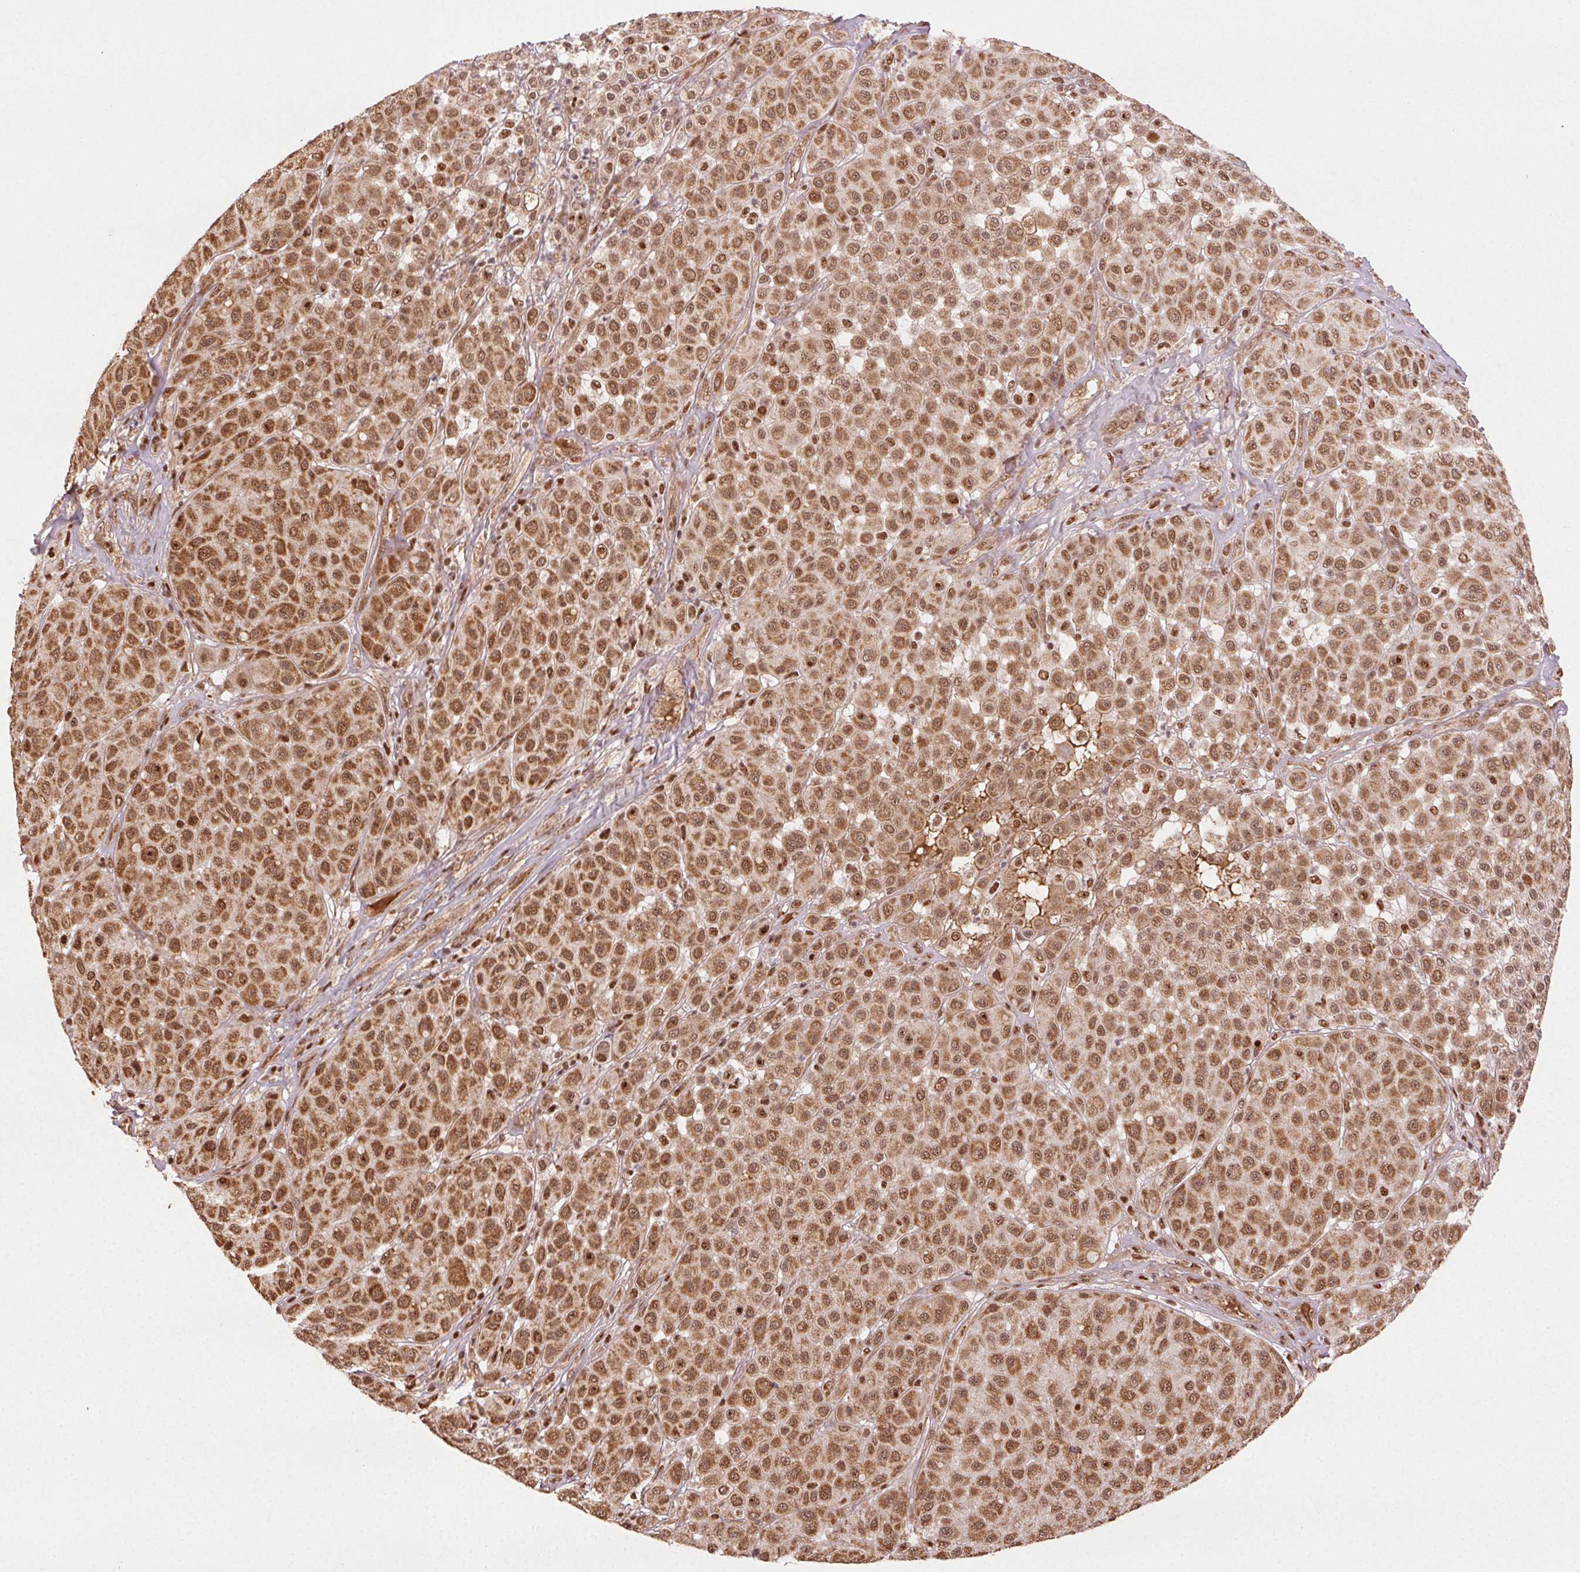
{"staining": {"intensity": "moderate", "quantity": ">75%", "location": "nuclear"}, "tissue": "melanoma", "cell_type": "Tumor cells", "image_type": "cancer", "snomed": [{"axis": "morphology", "description": "Malignant melanoma, Metastatic site"}, {"axis": "topography", "description": "Smooth muscle"}], "caption": "Melanoma stained for a protein (brown) reveals moderate nuclear positive positivity in approximately >75% of tumor cells.", "gene": "TREML4", "patient": {"sex": "male", "age": 41}}